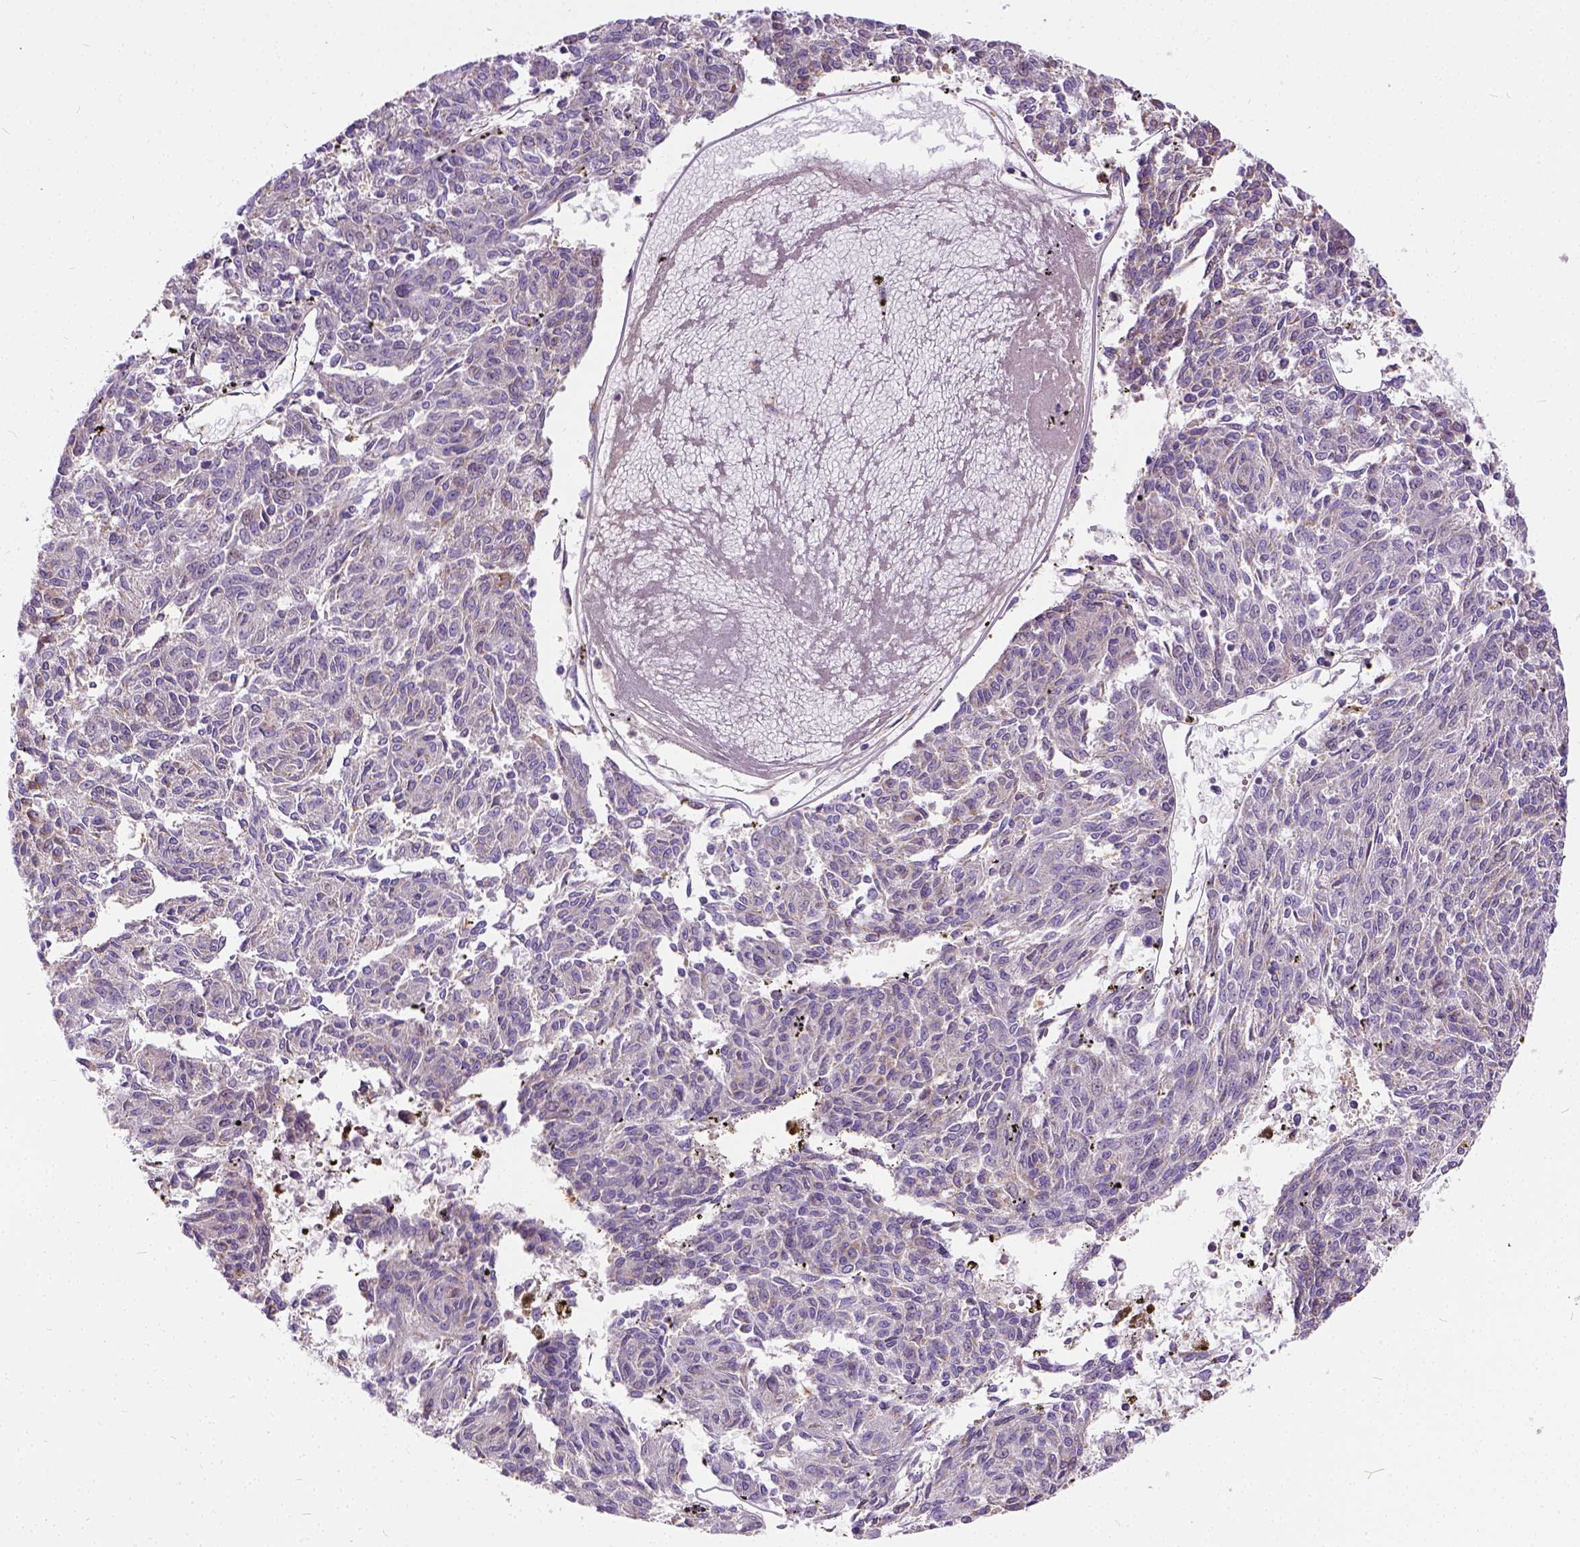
{"staining": {"intensity": "negative", "quantity": "none", "location": "none"}, "tissue": "melanoma", "cell_type": "Tumor cells", "image_type": "cancer", "snomed": [{"axis": "morphology", "description": "Malignant melanoma, NOS"}, {"axis": "topography", "description": "Skin"}], "caption": "This is an immunohistochemistry (IHC) photomicrograph of human malignant melanoma. There is no staining in tumor cells.", "gene": "CADM4", "patient": {"sex": "female", "age": 72}}